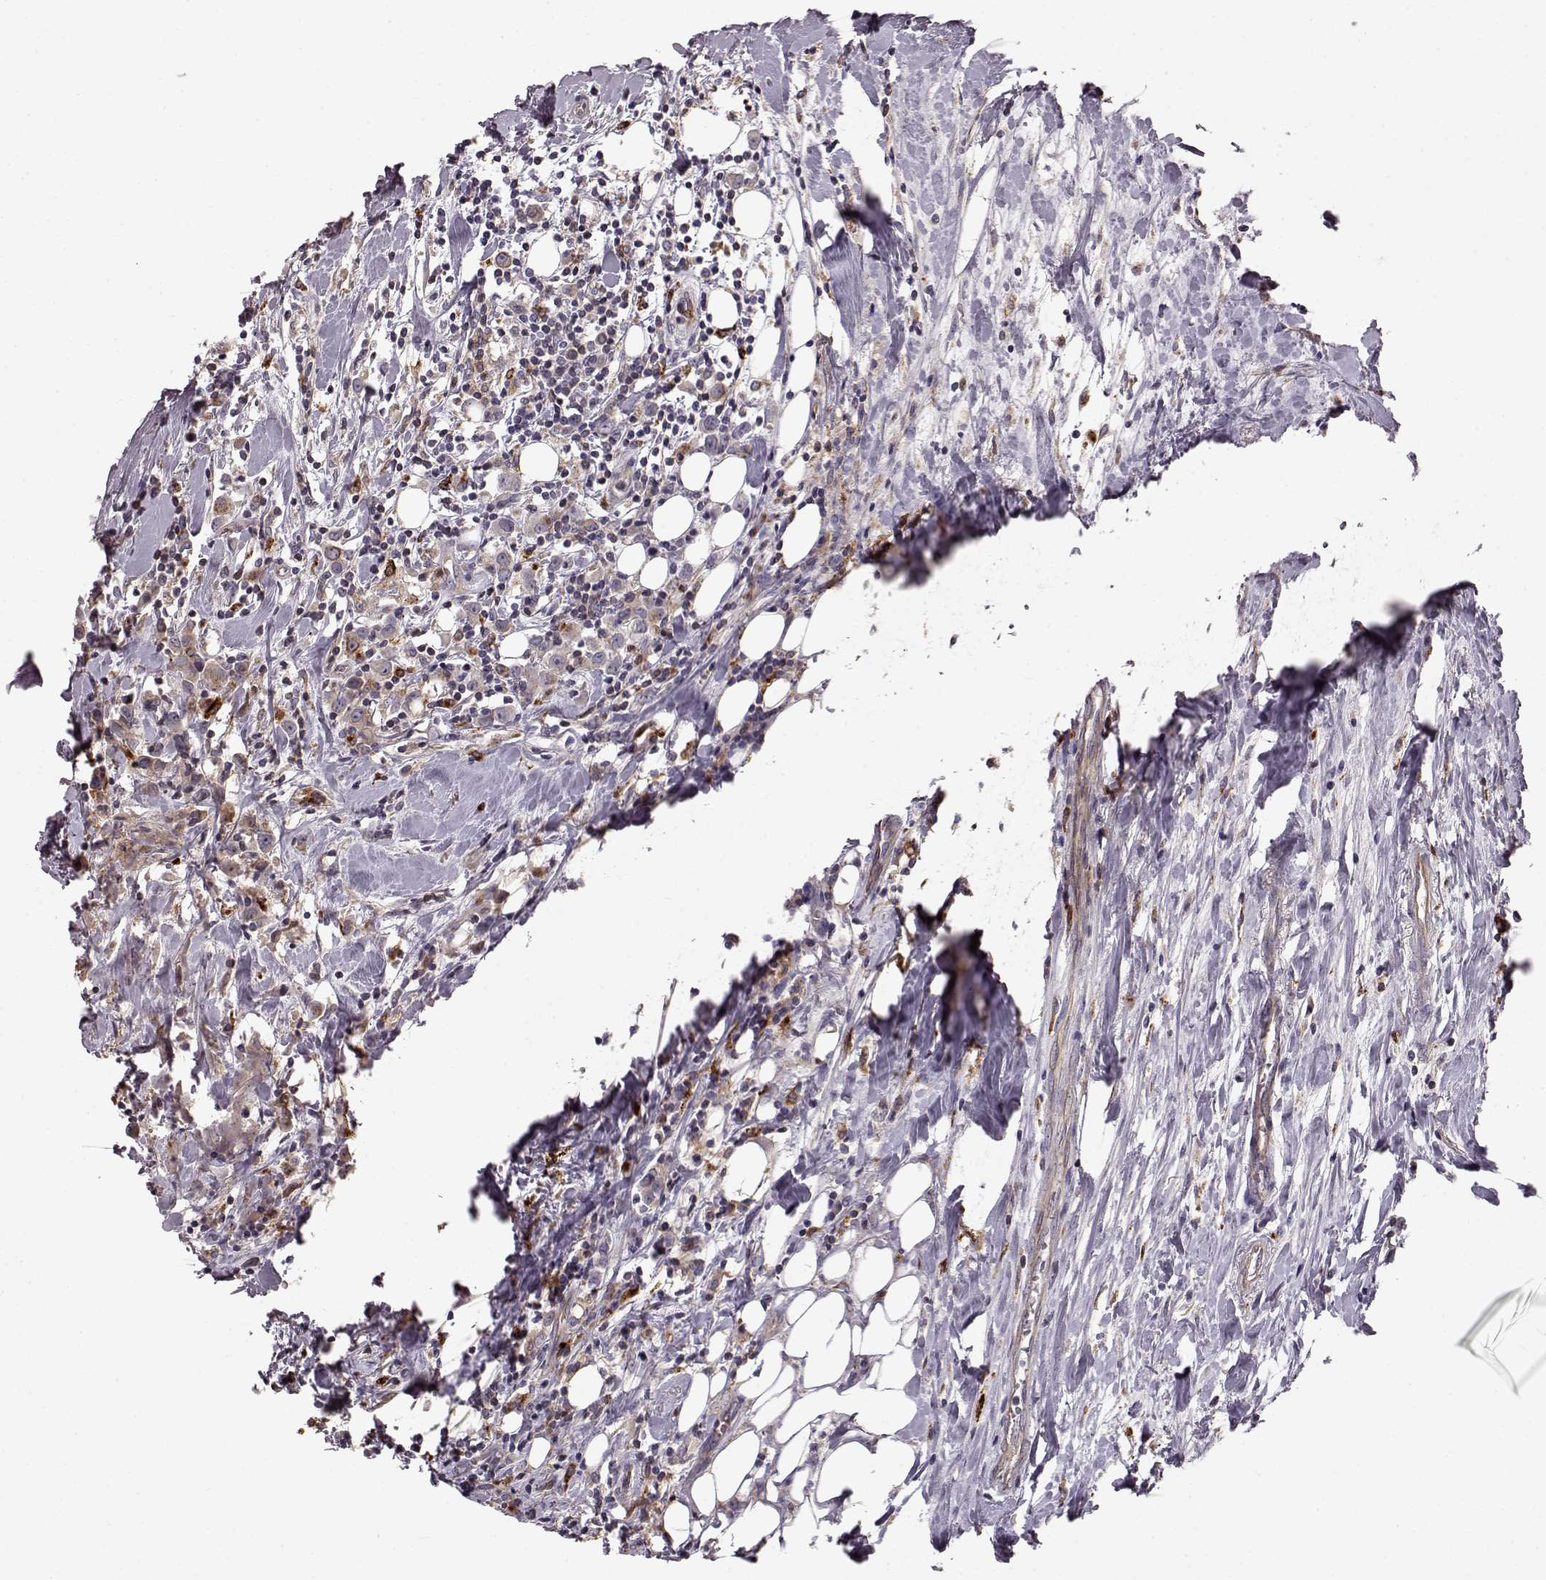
{"staining": {"intensity": "moderate", "quantity": "<25%", "location": "cytoplasmic/membranous"}, "tissue": "breast cancer", "cell_type": "Tumor cells", "image_type": "cancer", "snomed": [{"axis": "morphology", "description": "Duct carcinoma"}, {"axis": "topography", "description": "Breast"}], "caption": "Protein staining exhibits moderate cytoplasmic/membranous positivity in approximately <25% of tumor cells in breast invasive ductal carcinoma.", "gene": "CCNF", "patient": {"sex": "female", "age": 61}}